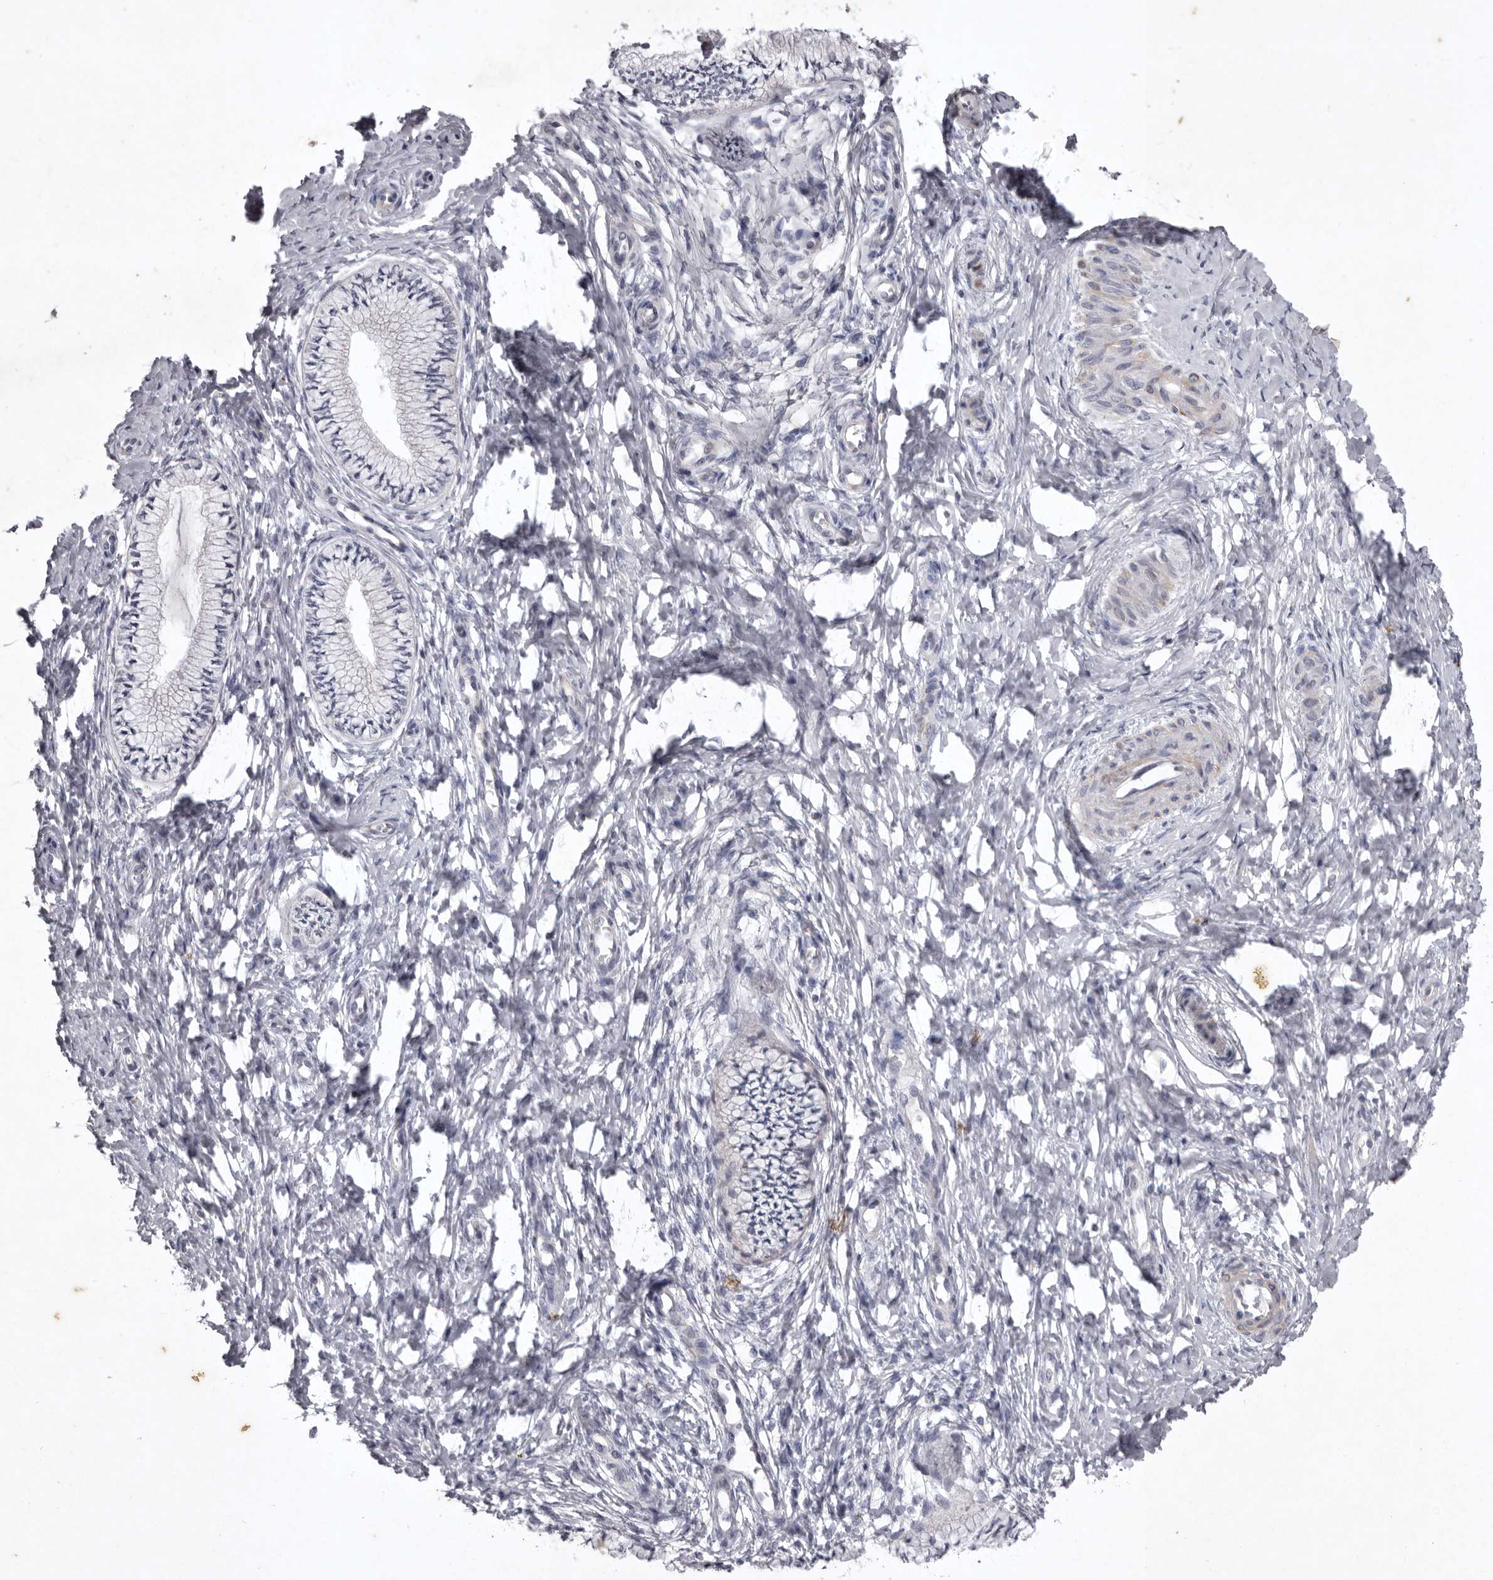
{"staining": {"intensity": "moderate", "quantity": "<25%", "location": "cytoplasmic/membranous"}, "tissue": "cervix", "cell_type": "Glandular cells", "image_type": "normal", "snomed": [{"axis": "morphology", "description": "Normal tissue, NOS"}, {"axis": "topography", "description": "Cervix"}], "caption": "The micrograph demonstrates immunohistochemical staining of normal cervix. There is moderate cytoplasmic/membranous staining is seen in about <25% of glandular cells.", "gene": "NKAIN4", "patient": {"sex": "female", "age": 36}}